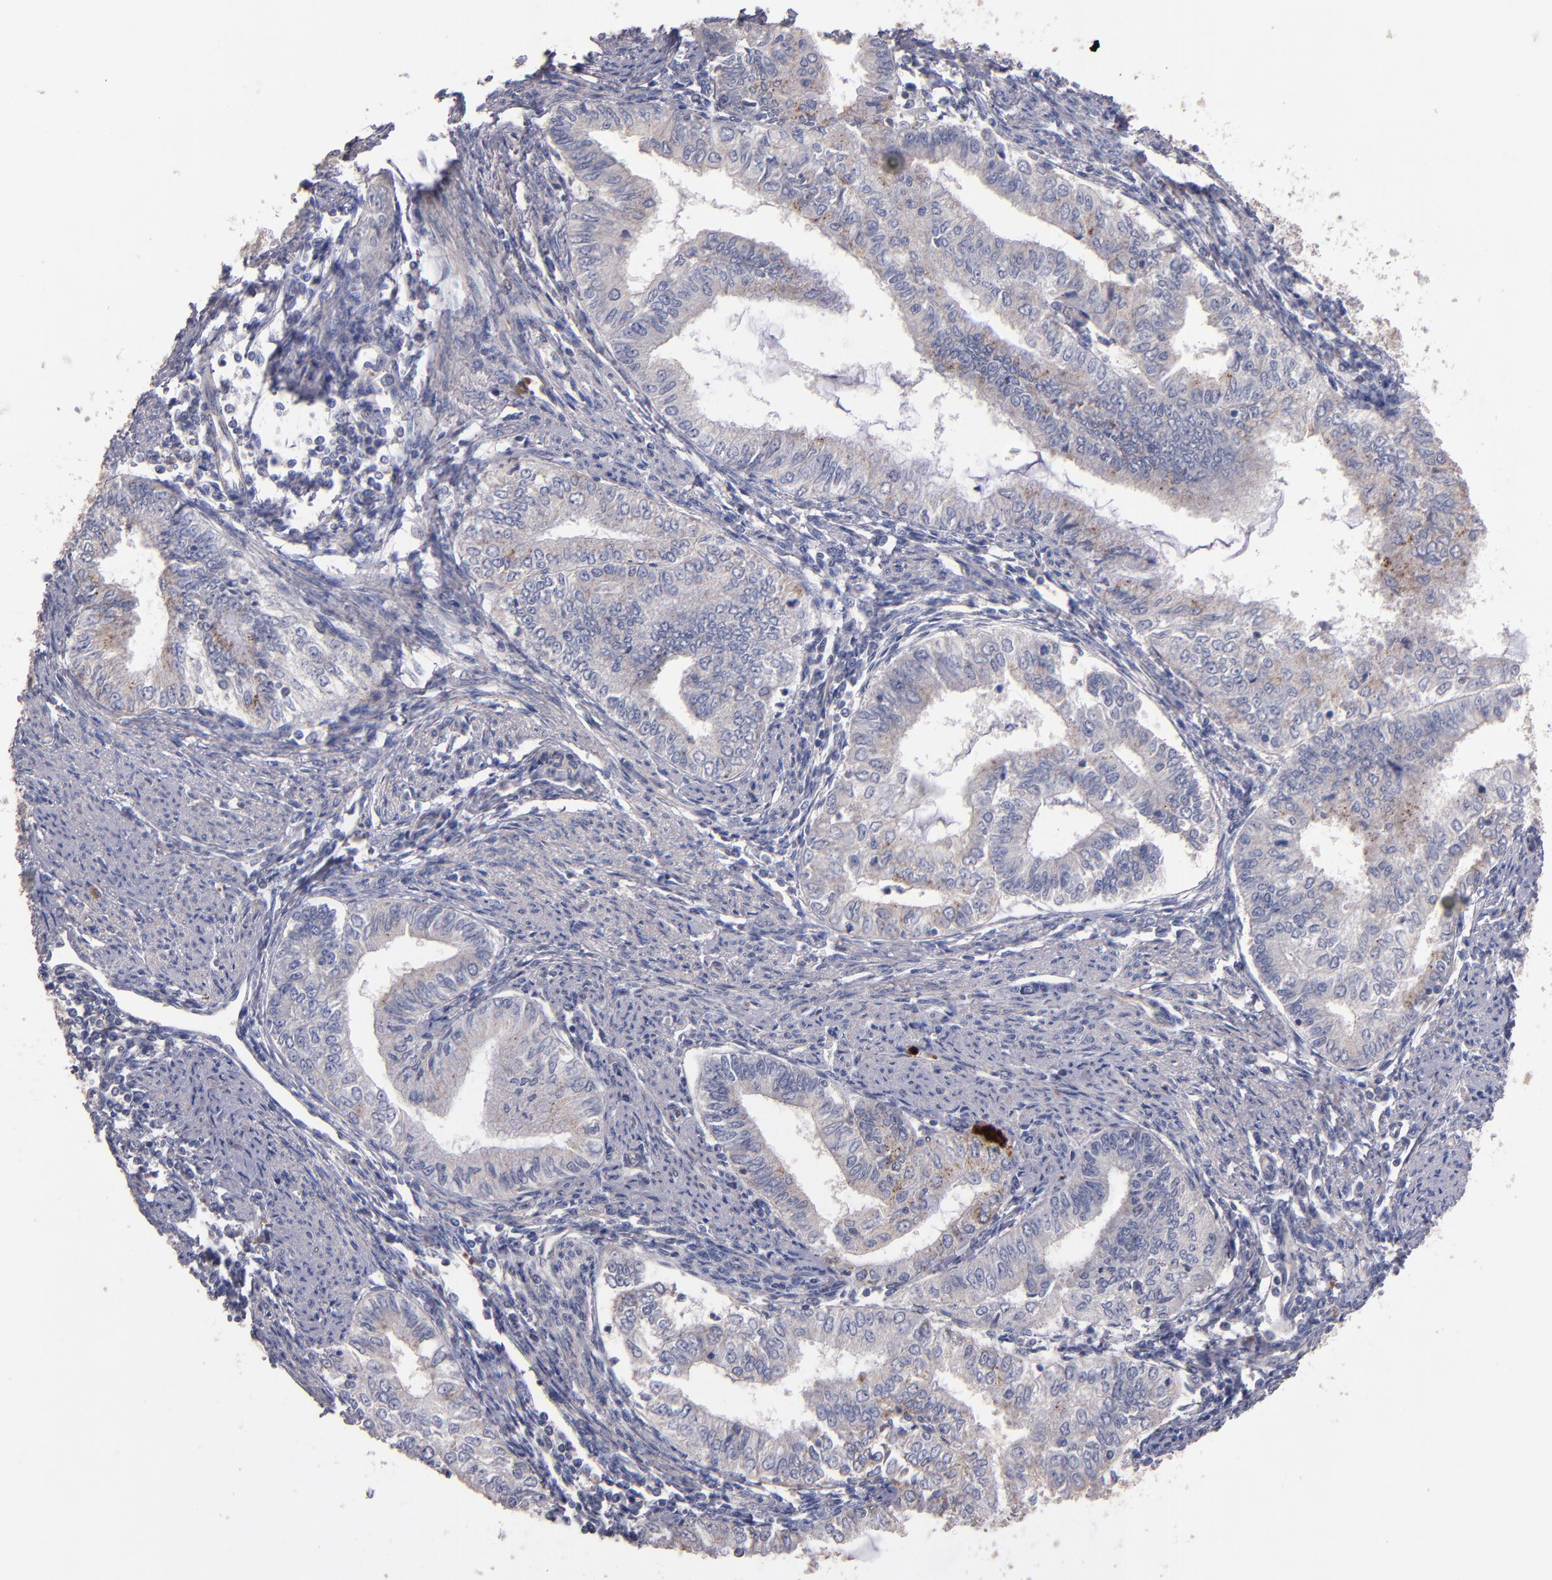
{"staining": {"intensity": "weak", "quantity": "25%-75%", "location": "cytoplasmic/membranous"}, "tissue": "endometrial cancer", "cell_type": "Tumor cells", "image_type": "cancer", "snomed": [{"axis": "morphology", "description": "Adenocarcinoma, NOS"}, {"axis": "topography", "description": "Endometrium"}], "caption": "Immunohistochemistry (IHC) histopathology image of endometrial cancer stained for a protein (brown), which demonstrates low levels of weak cytoplasmic/membranous staining in approximately 25%-75% of tumor cells.", "gene": "MAGEE1", "patient": {"sex": "female", "age": 66}}